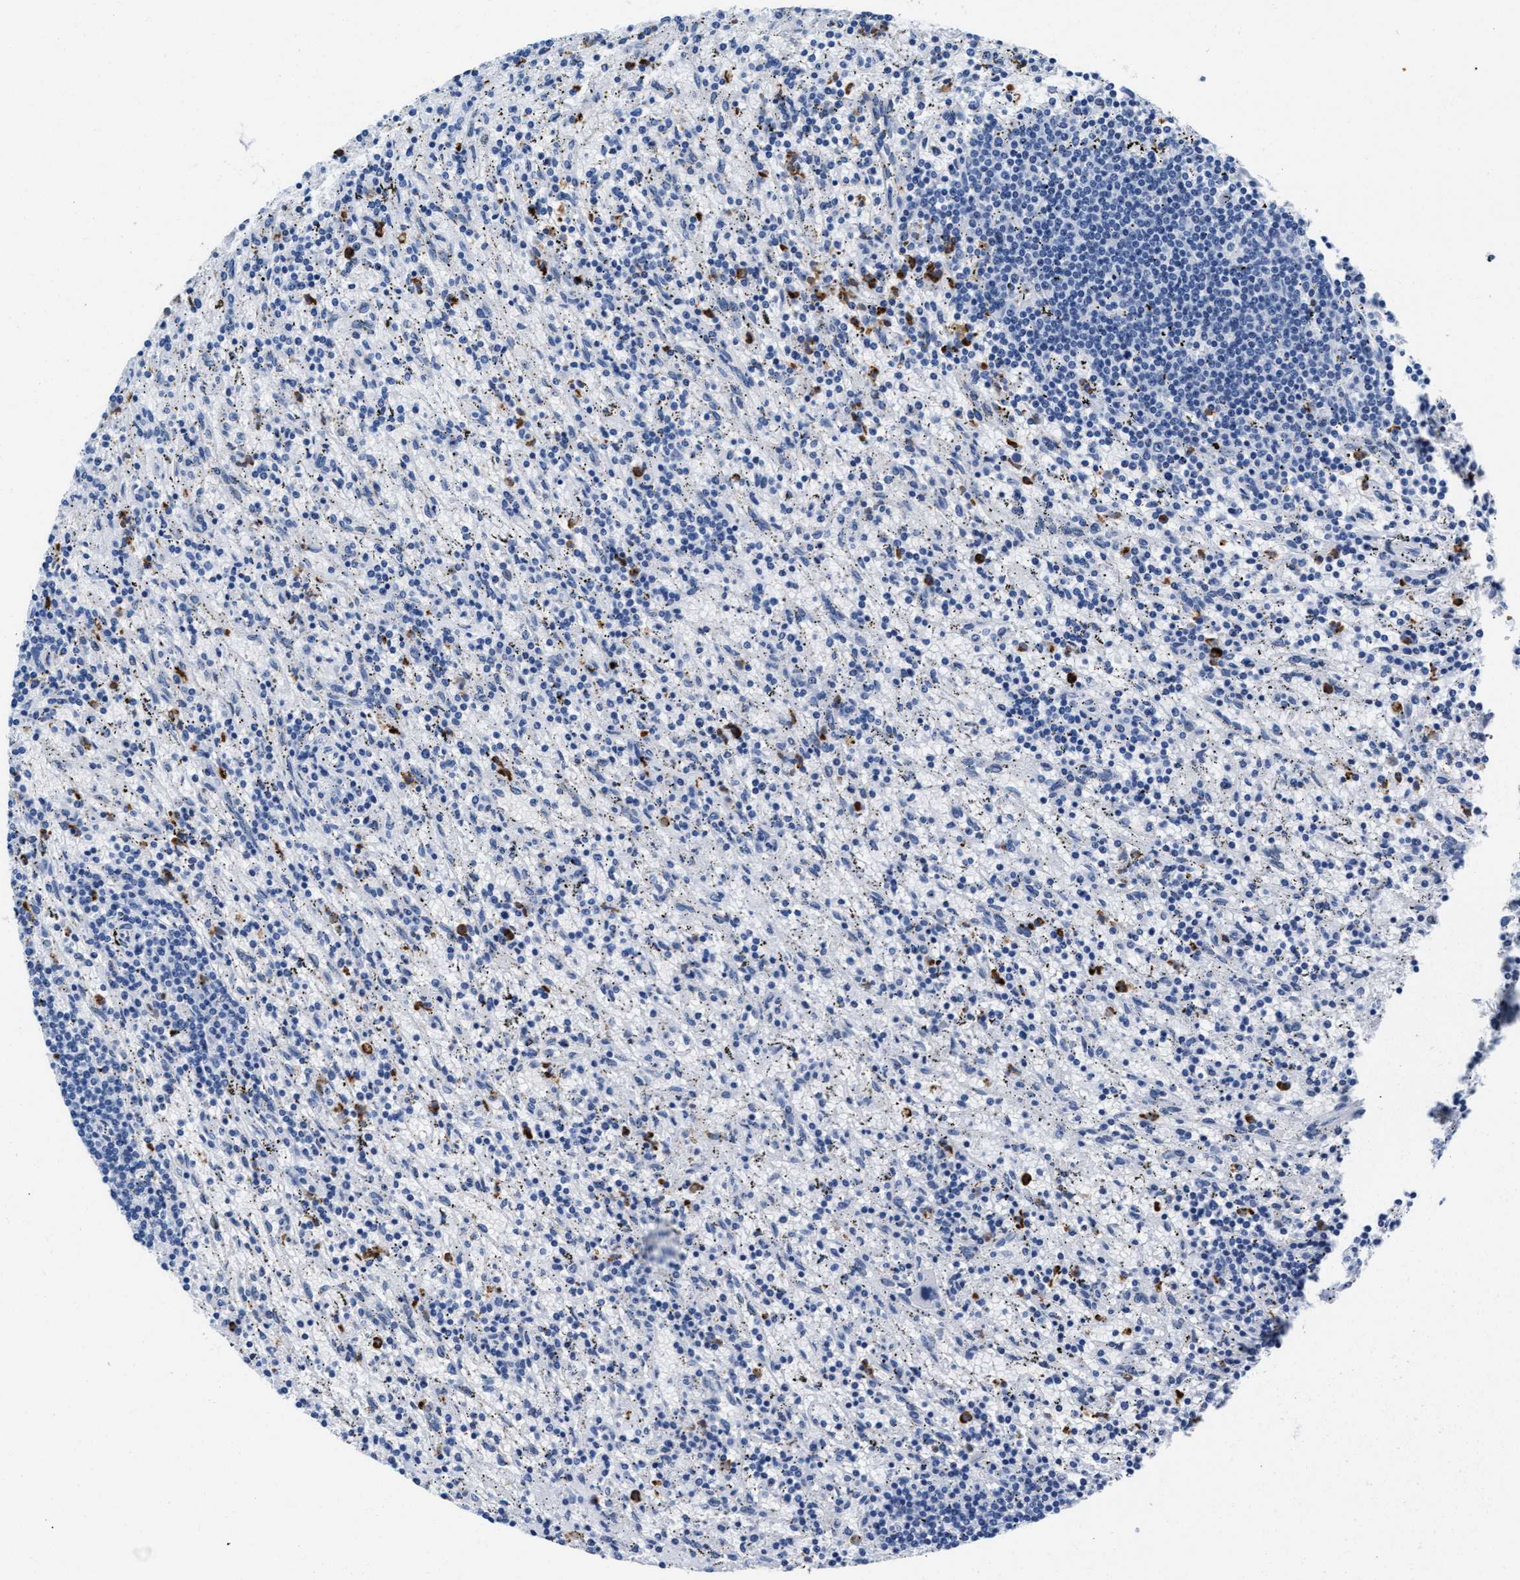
{"staining": {"intensity": "negative", "quantity": "none", "location": "none"}, "tissue": "lymphoma", "cell_type": "Tumor cells", "image_type": "cancer", "snomed": [{"axis": "morphology", "description": "Malignant lymphoma, non-Hodgkin's type, Low grade"}, {"axis": "topography", "description": "Spleen"}], "caption": "Tumor cells are negative for protein expression in human low-grade malignant lymphoma, non-Hodgkin's type.", "gene": "MMP8", "patient": {"sex": "male", "age": 76}}